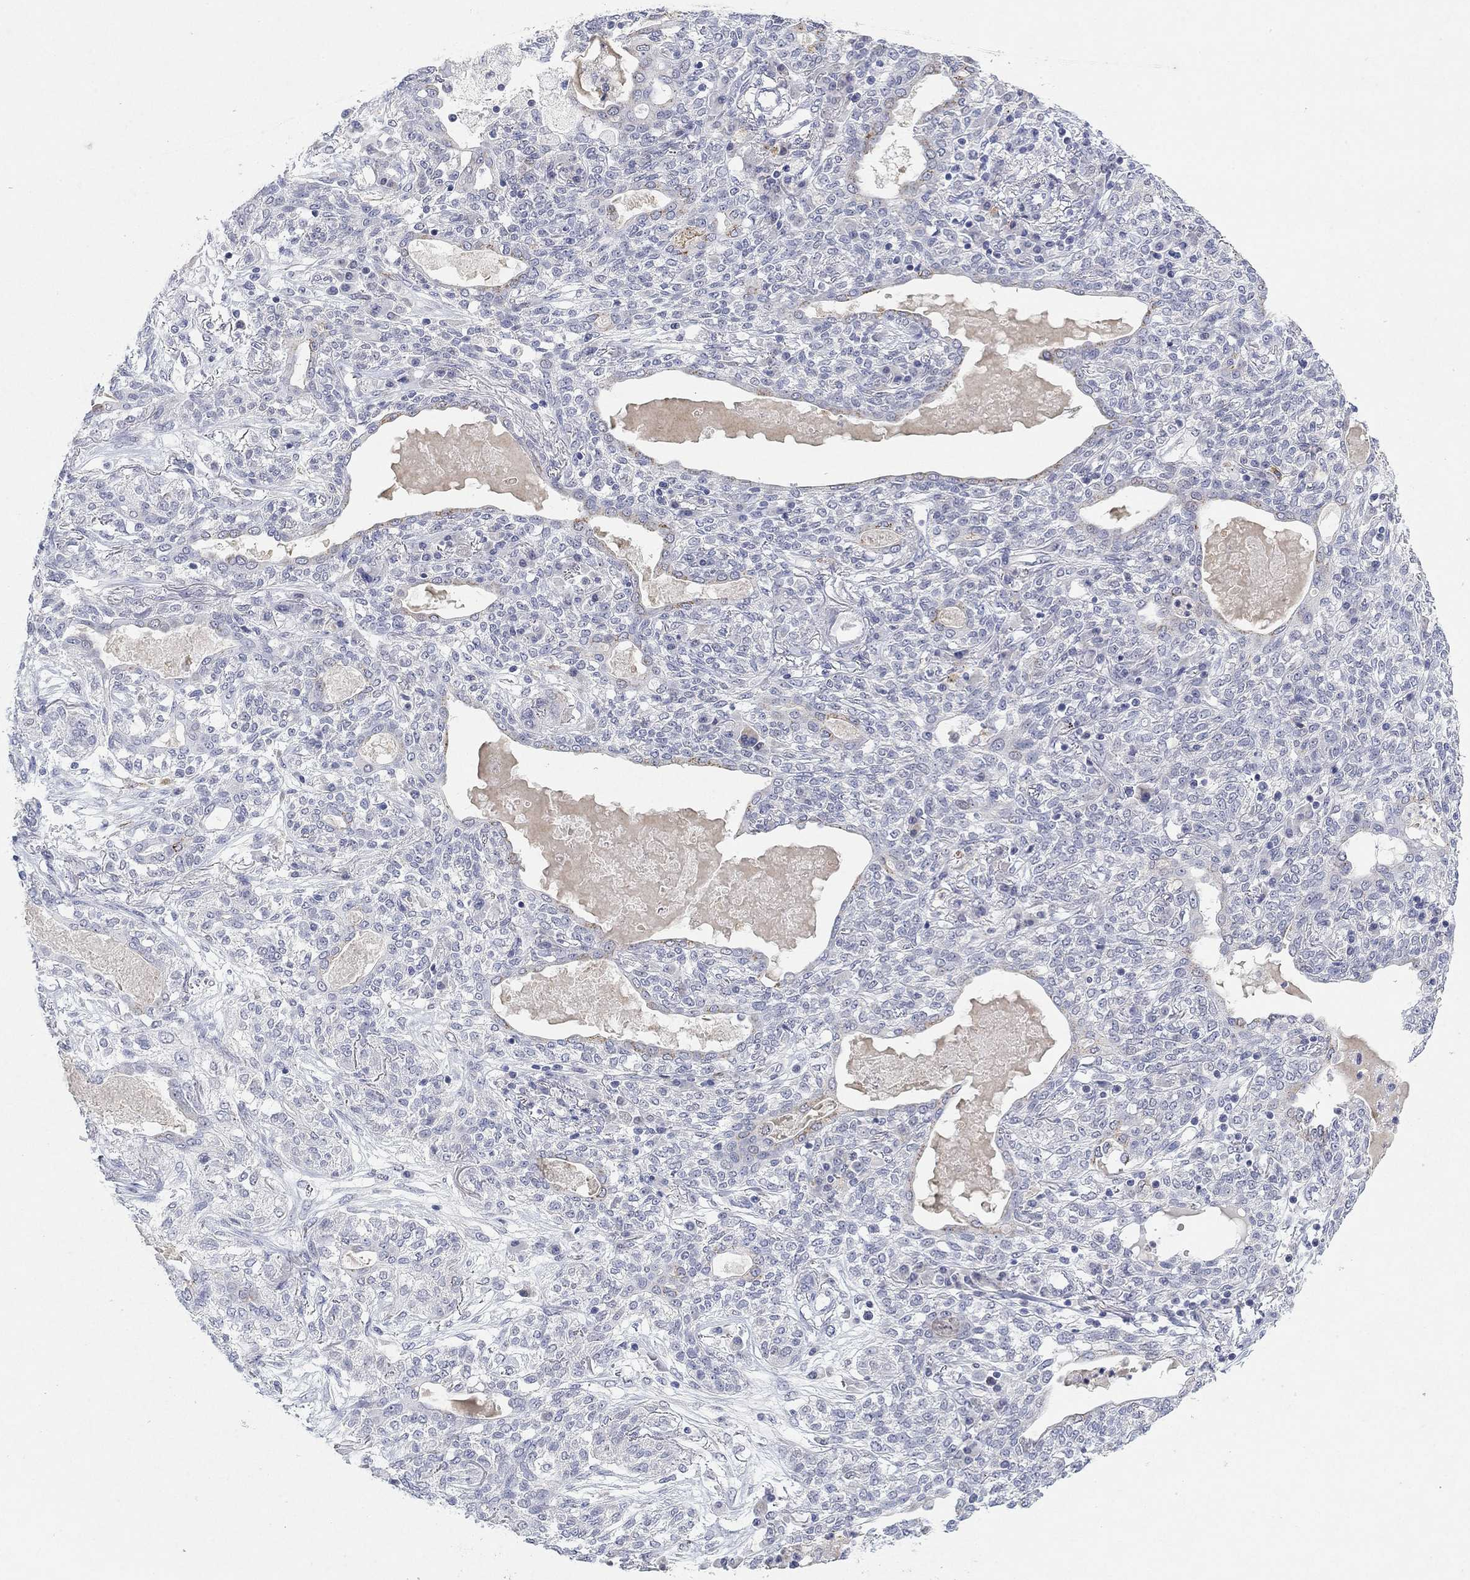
{"staining": {"intensity": "negative", "quantity": "none", "location": "none"}, "tissue": "lung cancer", "cell_type": "Tumor cells", "image_type": "cancer", "snomed": [{"axis": "morphology", "description": "Squamous cell carcinoma, NOS"}, {"axis": "topography", "description": "Lung"}], "caption": "IHC image of human lung cancer stained for a protein (brown), which displays no staining in tumor cells. The staining is performed using DAB (3,3'-diaminobenzidine) brown chromogen with nuclei counter-stained in using hematoxylin.", "gene": "VAT1L", "patient": {"sex": "female", "age": 70}}